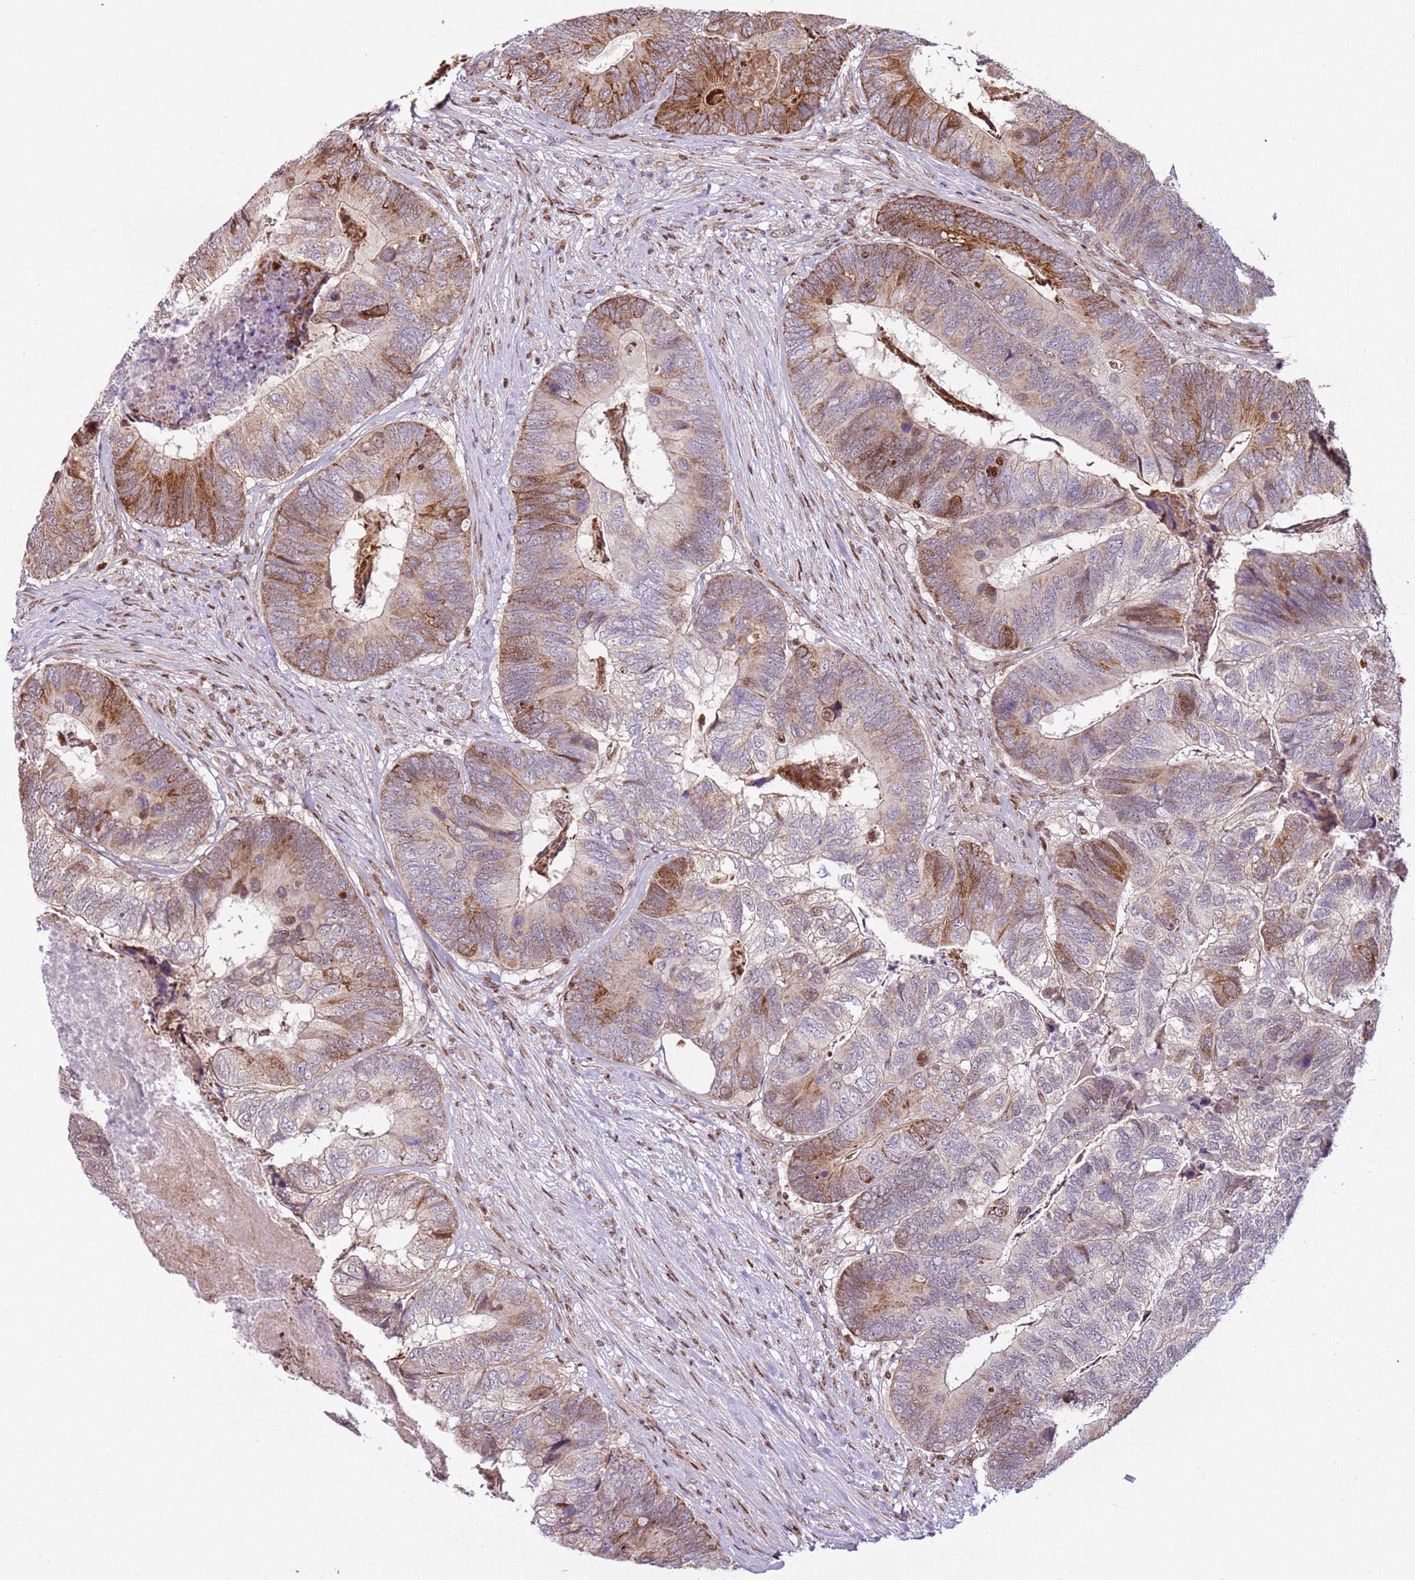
{"staining": {"intensity": "moderate", "quantity": "25%-75%", "location": "cytoplasmic/membranous"}, "tissue": "colorectal cancer", "cell_type": "Tumor cells", "image_type": "cancer", "snomed": [{"axis": "morphology", "description": "Adenocarcinoma, NOS"}, {"axis": "topography", "description": "Colon"}], "caption": "Approximately 25%-75% of tumor cells in human adenocarcinoma (colorectal) display moderate cytoplasmic/membranous protein expression as visualized by brown immunohistochemical staining.", "gene": "PCTP", "patient": {"sex": "female", "age": 67}}